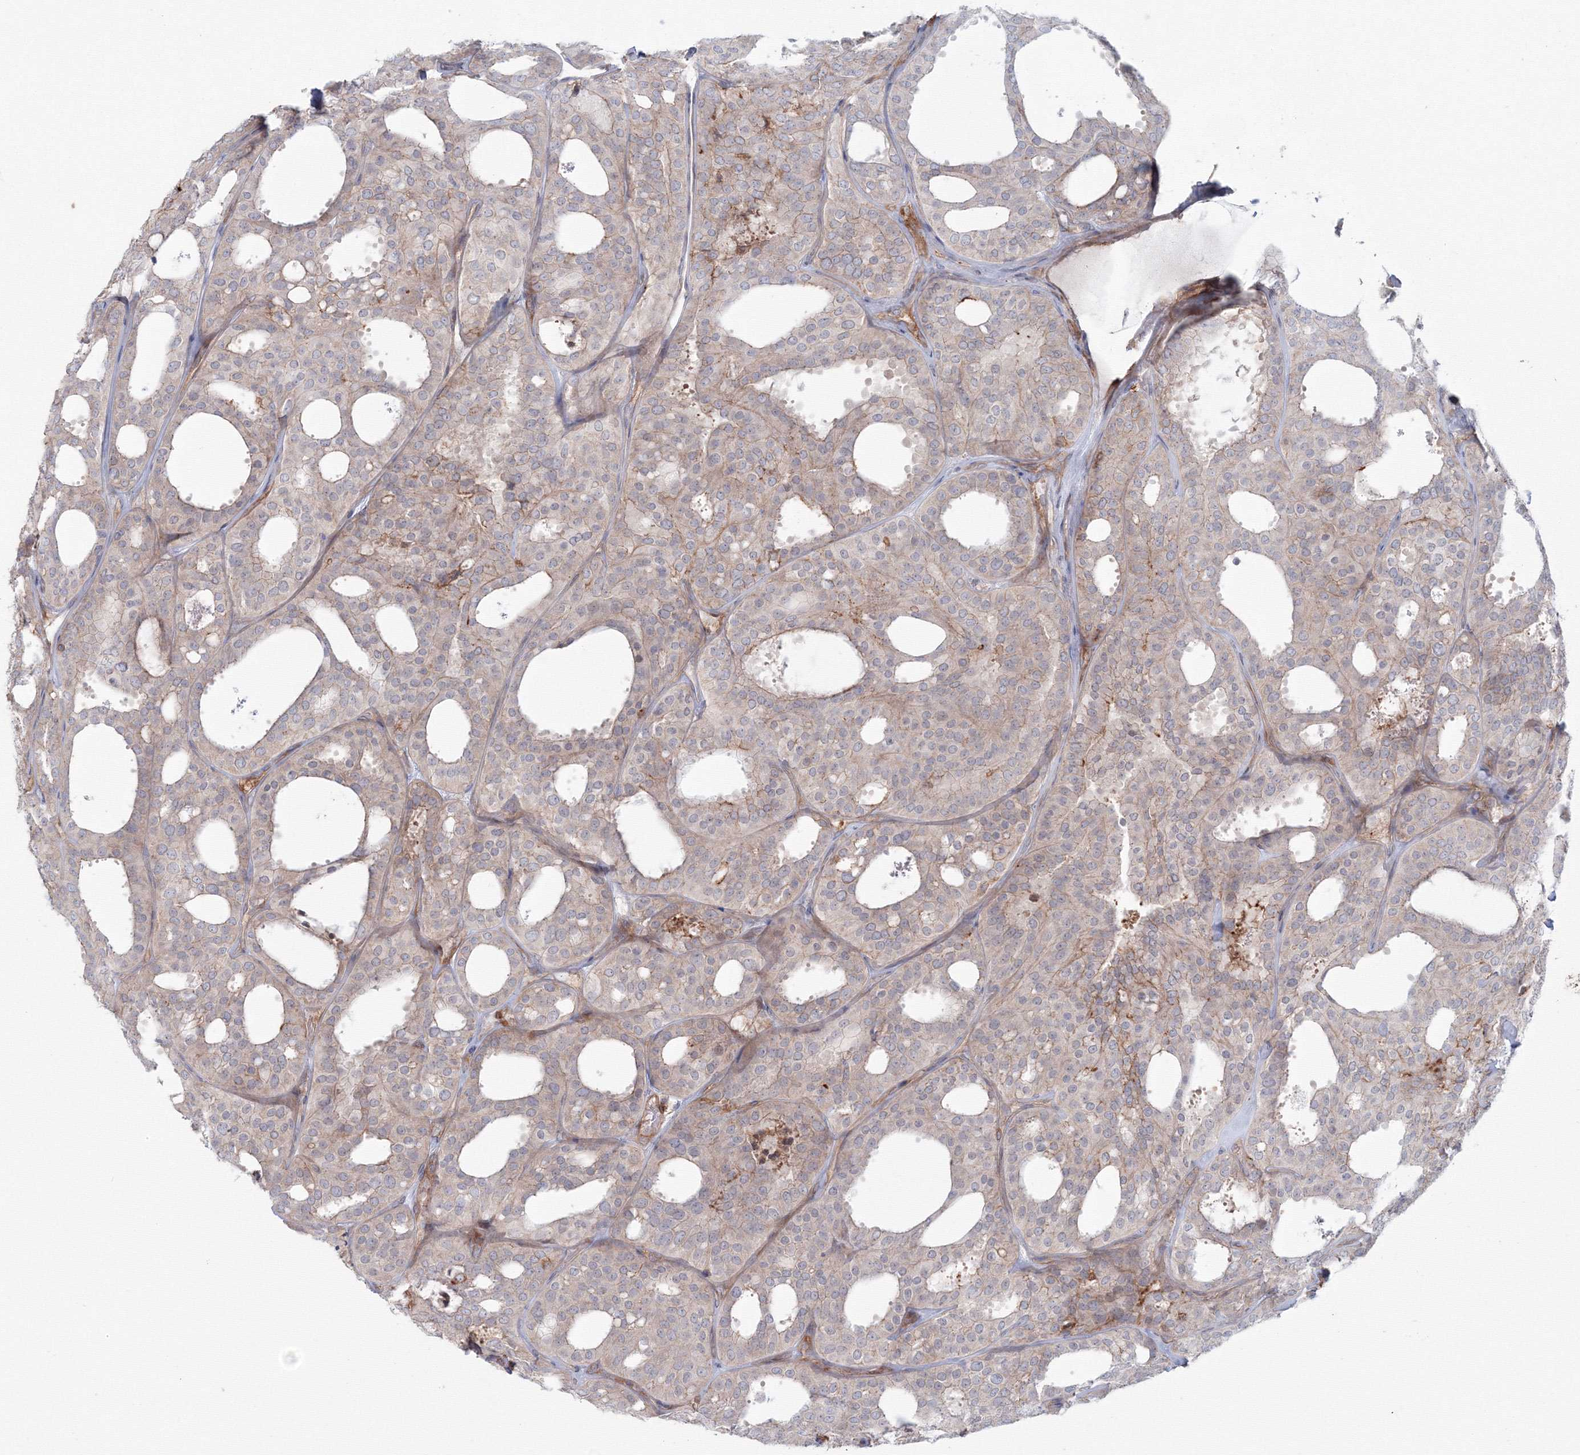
{"staining": {"intensity": "negative", "quantity": "none", "location": "none"}, "tissue": "thyroid cancer", "cell_type": "Tumor cells", "image_type": "cancer", "snomed": [{"axis": "morphology", "description": "Follicular adenoma carcinoma, NOS"}, {"axis": "topography", "description": "Thyroid gland"}], "caption": "Tumor cells show no significant protein staining in thyroid follicular adenoma carcinoma.", "gene": "SH3PXD2A", "patient": {"sex": "male", "age": 75}}